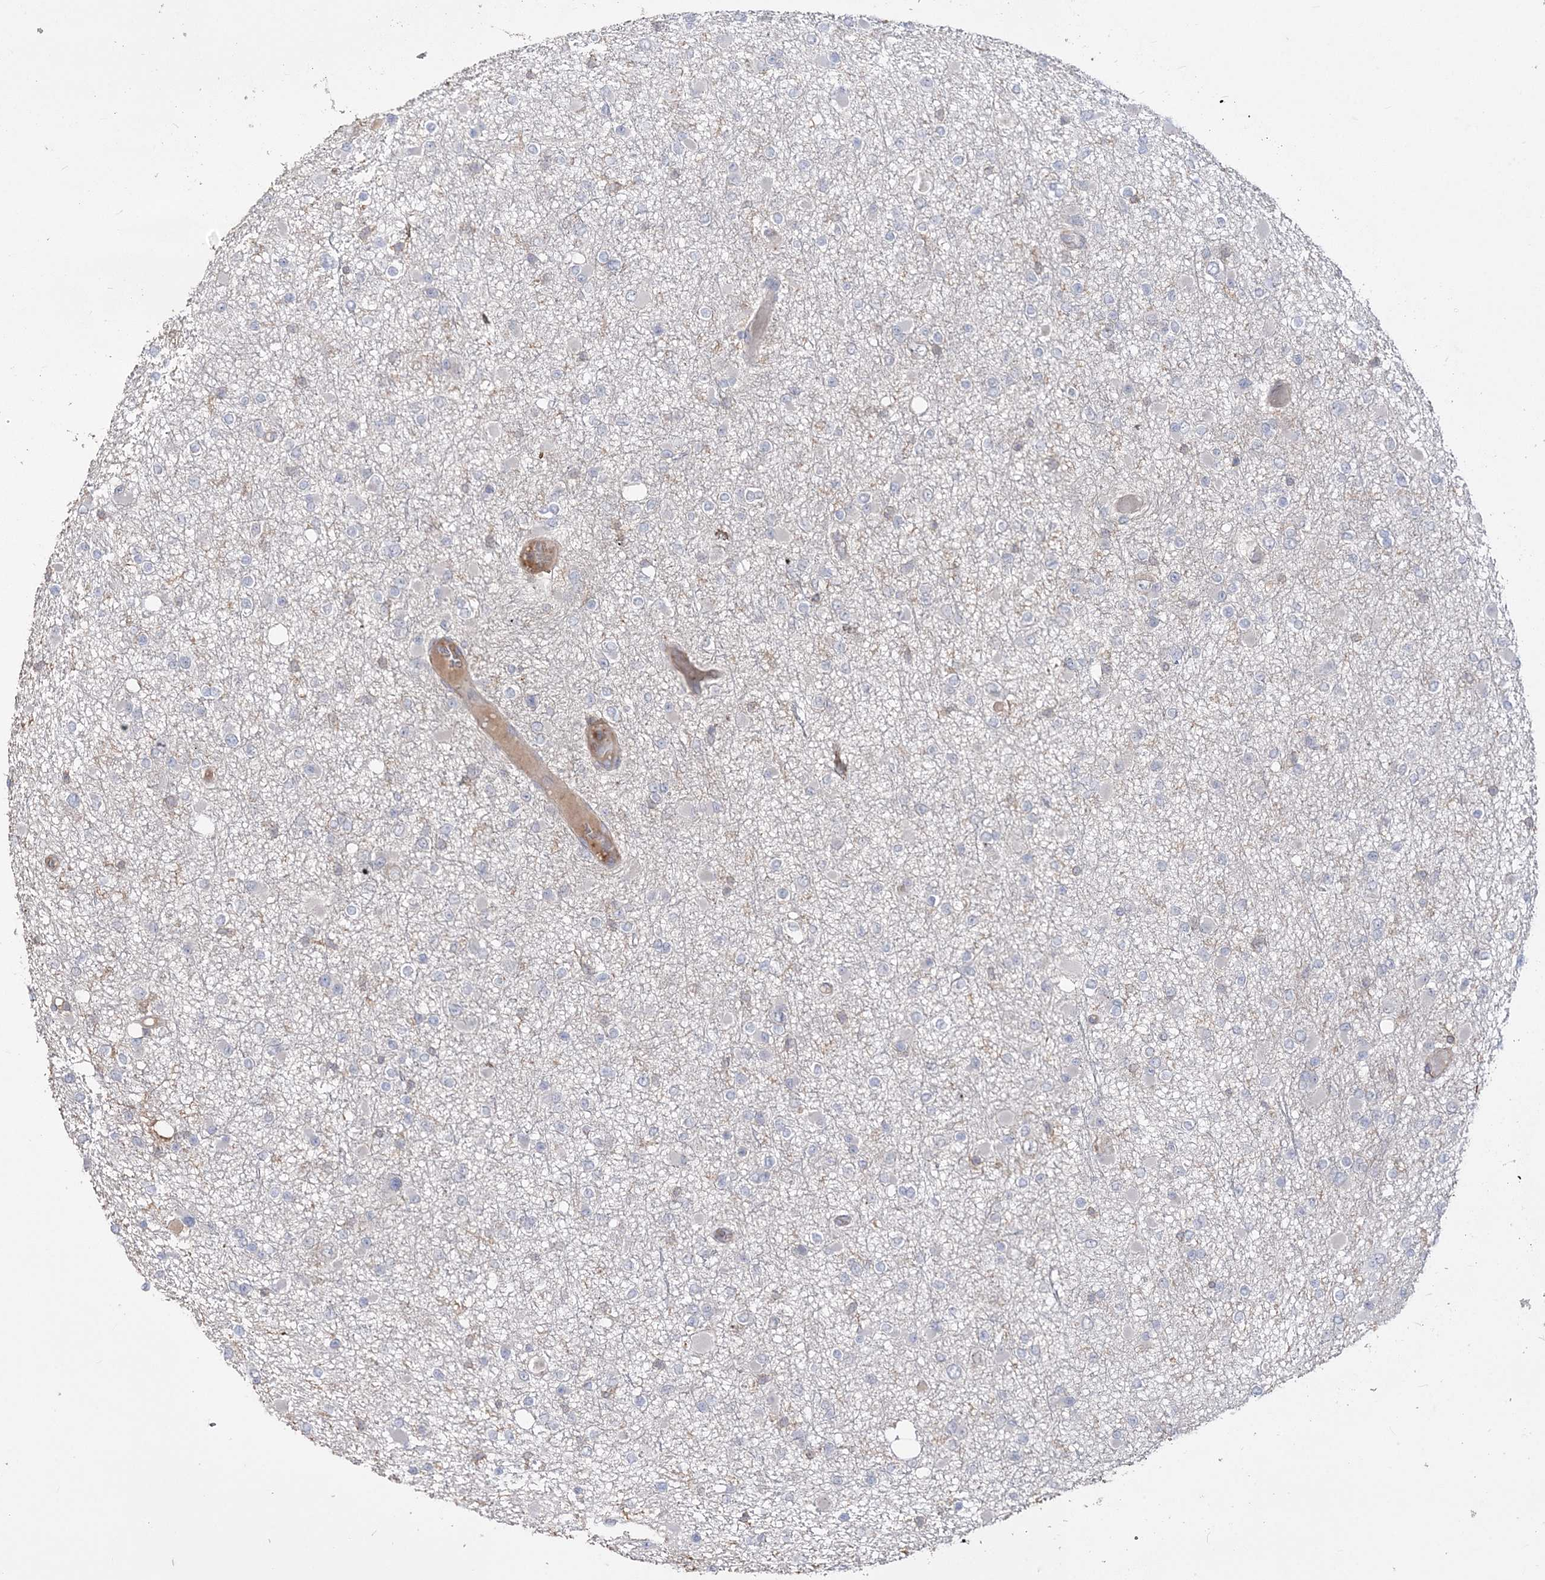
{"staining": {"intensity": "negative", "quantity": "none", "location": "none"}, "tissue": "glioma", "cell_type": "Tumor cells", "image_type": "cancer", "snomed": [{"axis": "morphology", "description": "Glioma, malignant, Low grade"}, {"axis": "topography", "description": "Brain"}], "caption": "Image shows no protein positivity in tumor cells of glioma tissue. (DAB (3,3'-diaminobenzidine) immunohistochemistry (IHC), high magnification).", "gene": "SLFN14", "patient": {"sex": "female", "age": 22}}